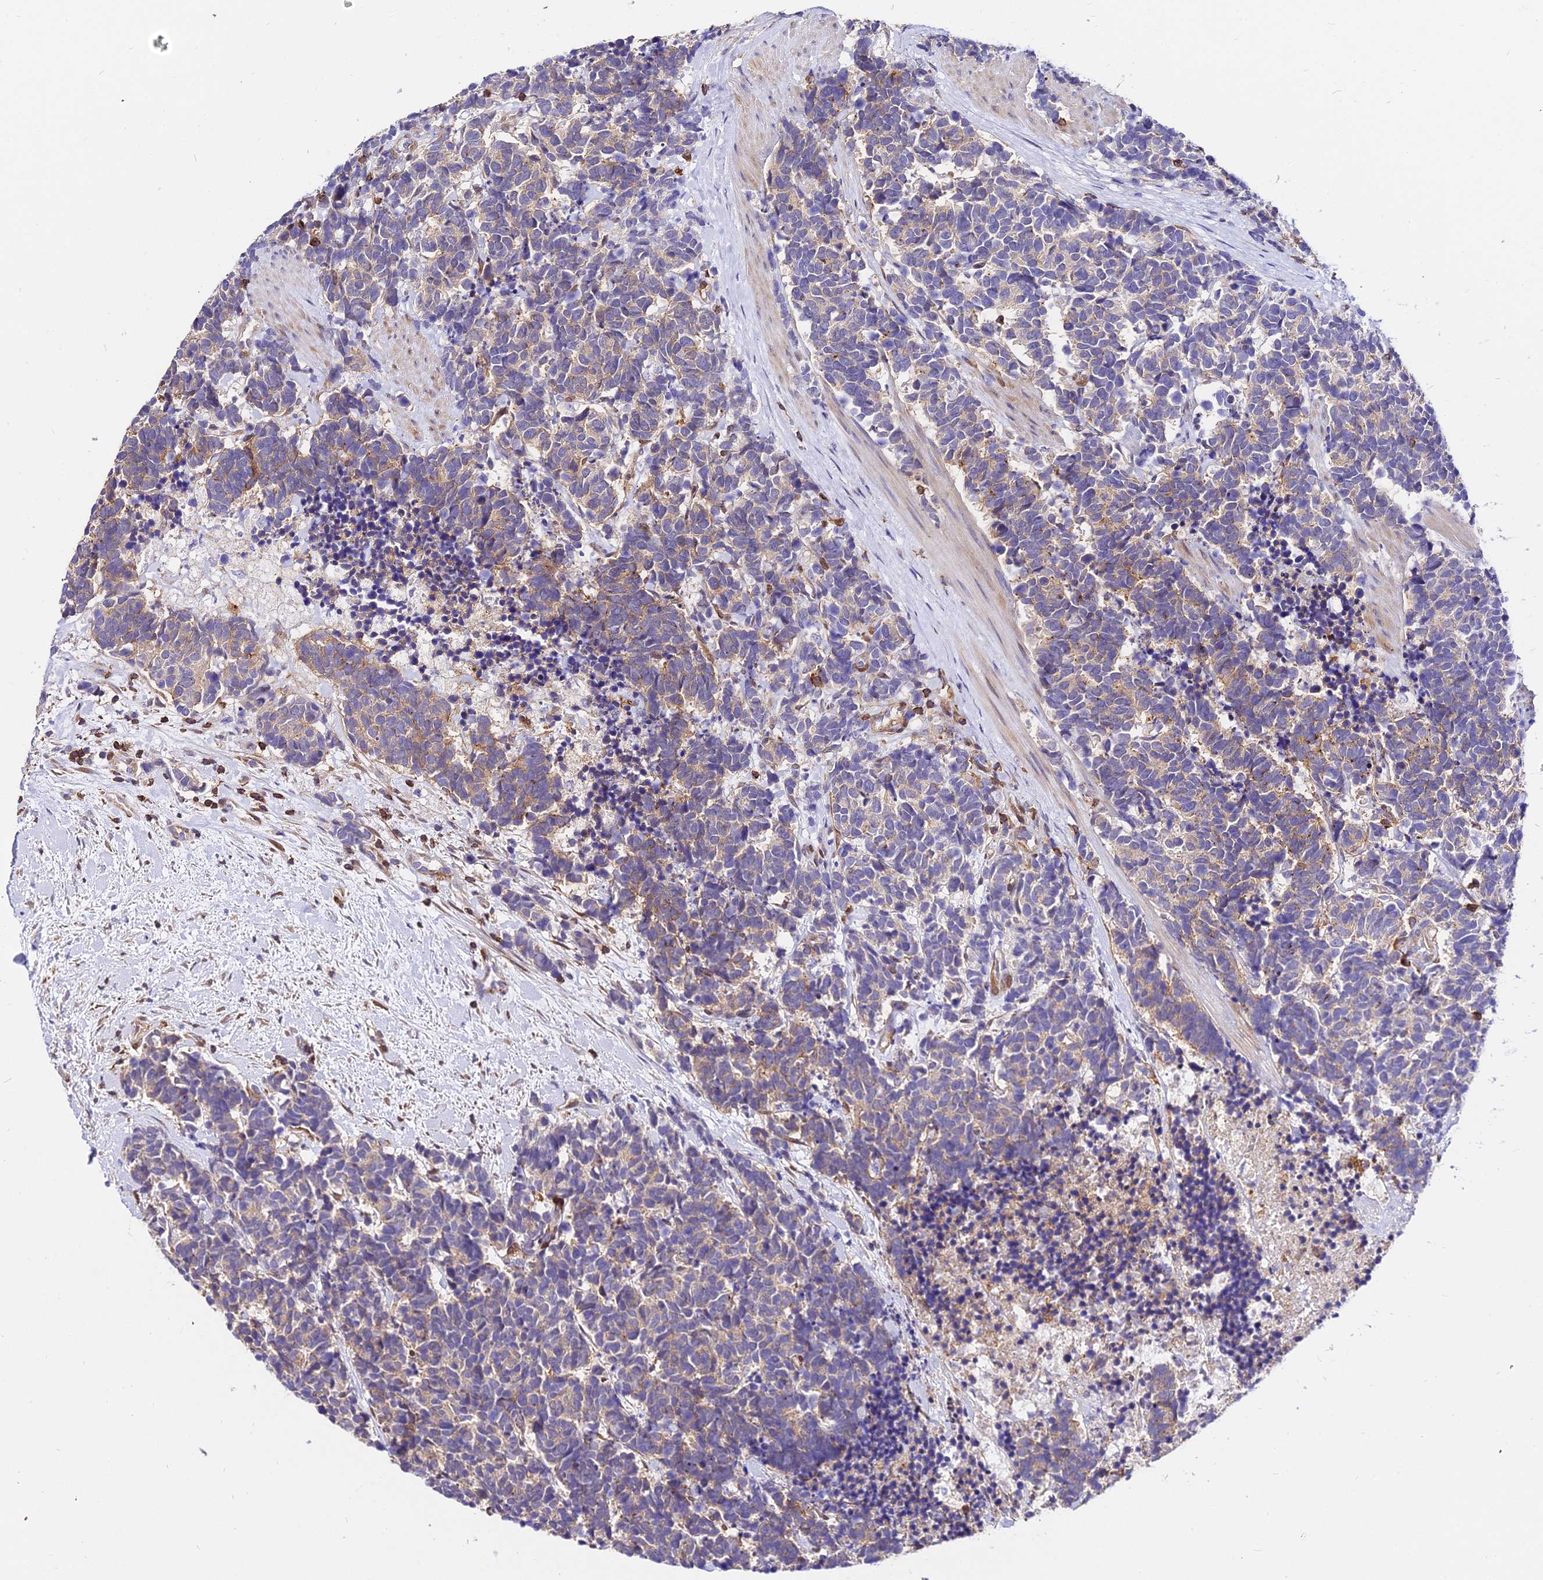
{"staining": {"intensity": "weak", "quantity": "25%-75%", "location": "cytoplasmic/membranous"}, "tissue": "carcinoid", "cell_type": "Tumor cells", "image_type": "cancer", "snomed": [{"axis": "morphology", "description": "Carcinoma, NOS"}, {"axis": "morphology", "description": "Carcinoid, malignant, NOS"}, {"axis": "topography", "description": "Prostate"}], "caption": "This is an image of immunohistochemistry (IHC) staining of malignant carcinoid, which shows weak positivity in the cytoplasmic/membranous of tumor cells.", "gene": "CSRP1", "patient": {"sex": "male", "age": 57}}